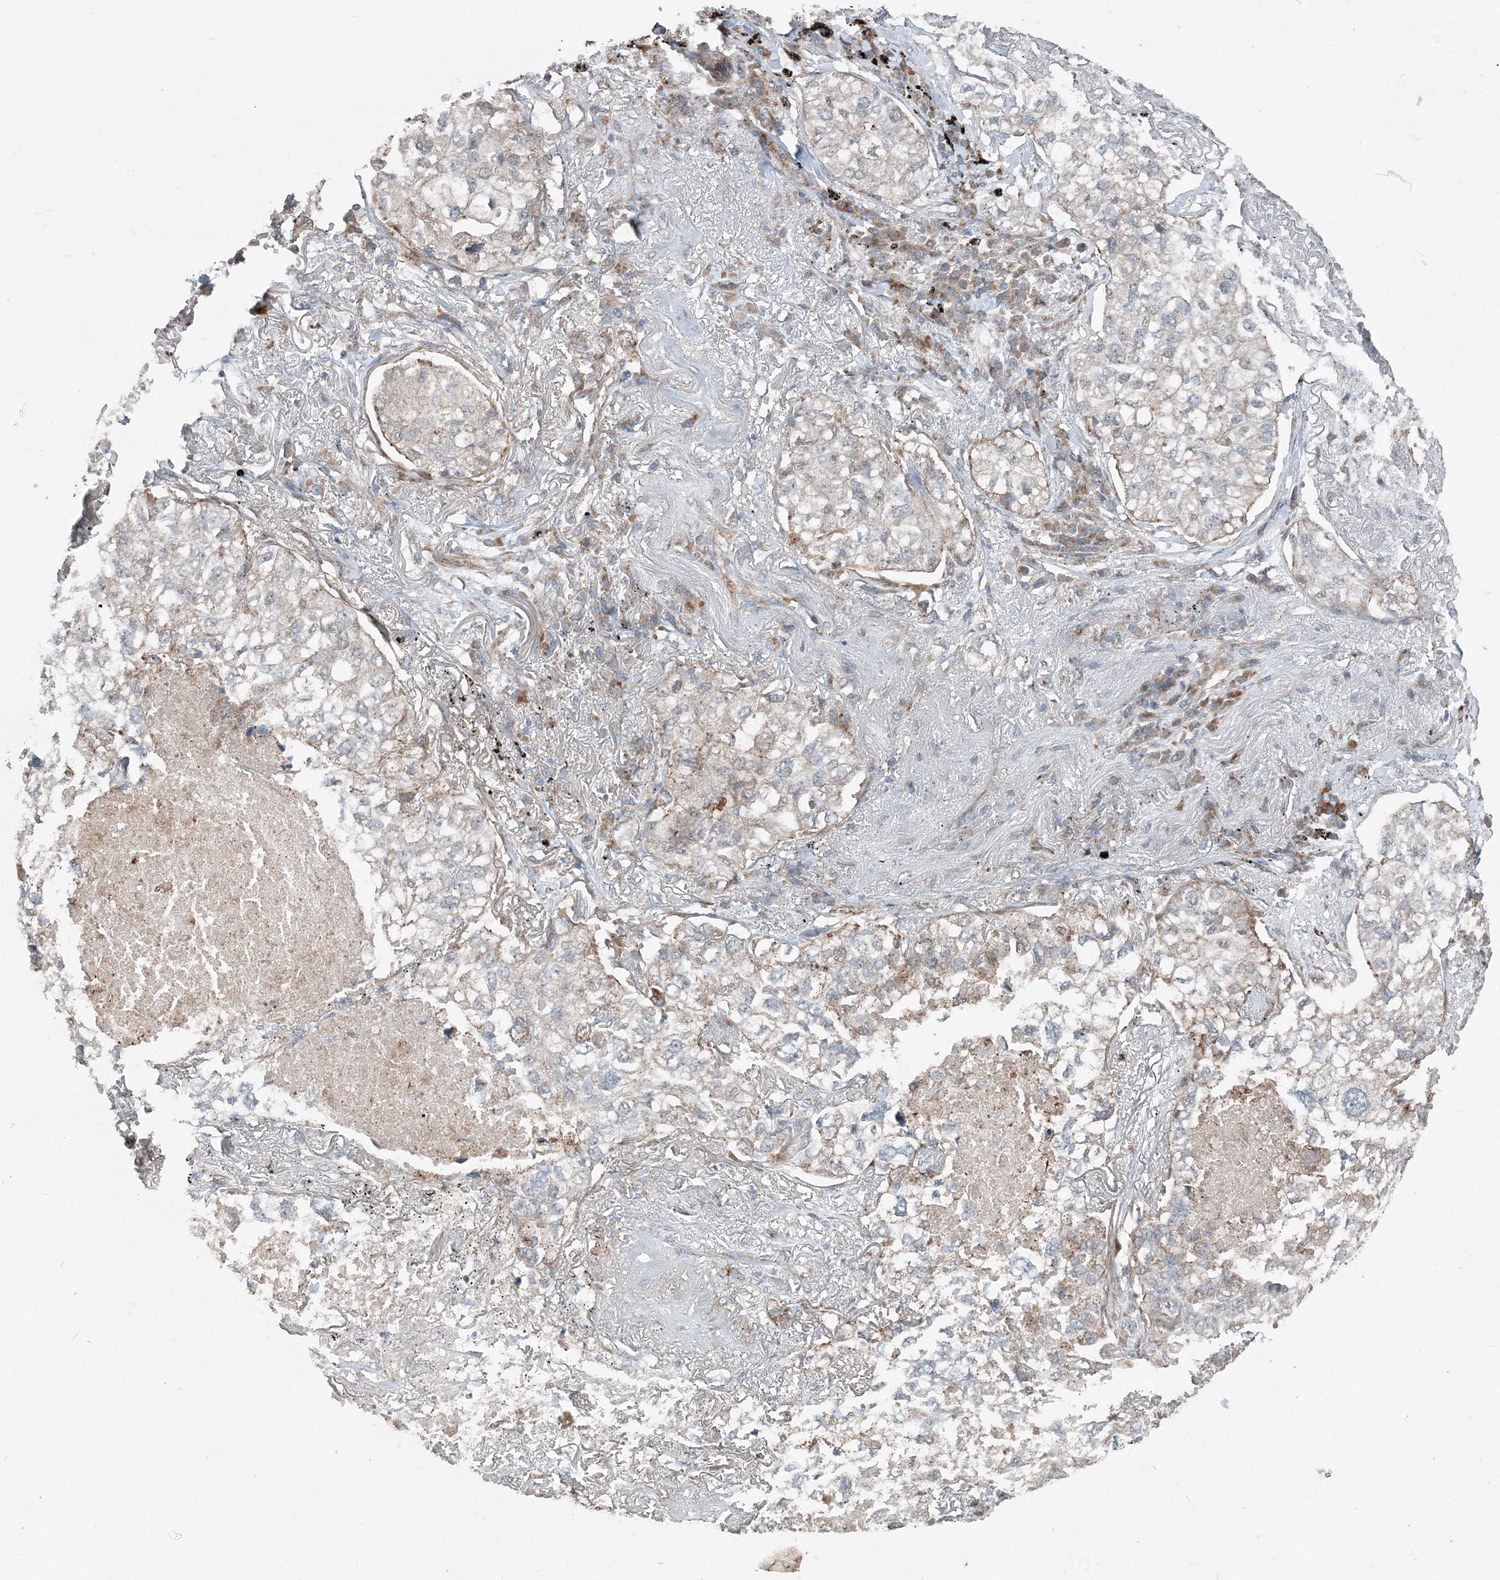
{"staining": {"intensity": "weak", "quantity": "<25%", "location": "cytoplasmic/membranous"}, "tissue": "lung cancer", "cell_type": "Tumor cells", "image_type": "cancer", "snomed": [{"axis": "morphology", "description": "Adenocarcinoma, NOS"}, {"axis": "topography", "description": "Lung"}], "caption": "Immunohistochemical staining of lung cancer (adenocarcinoma) displays no significant staining in tumor cells.", "gene": "INTU", "patient": {"sex": "male", "age": 65}}